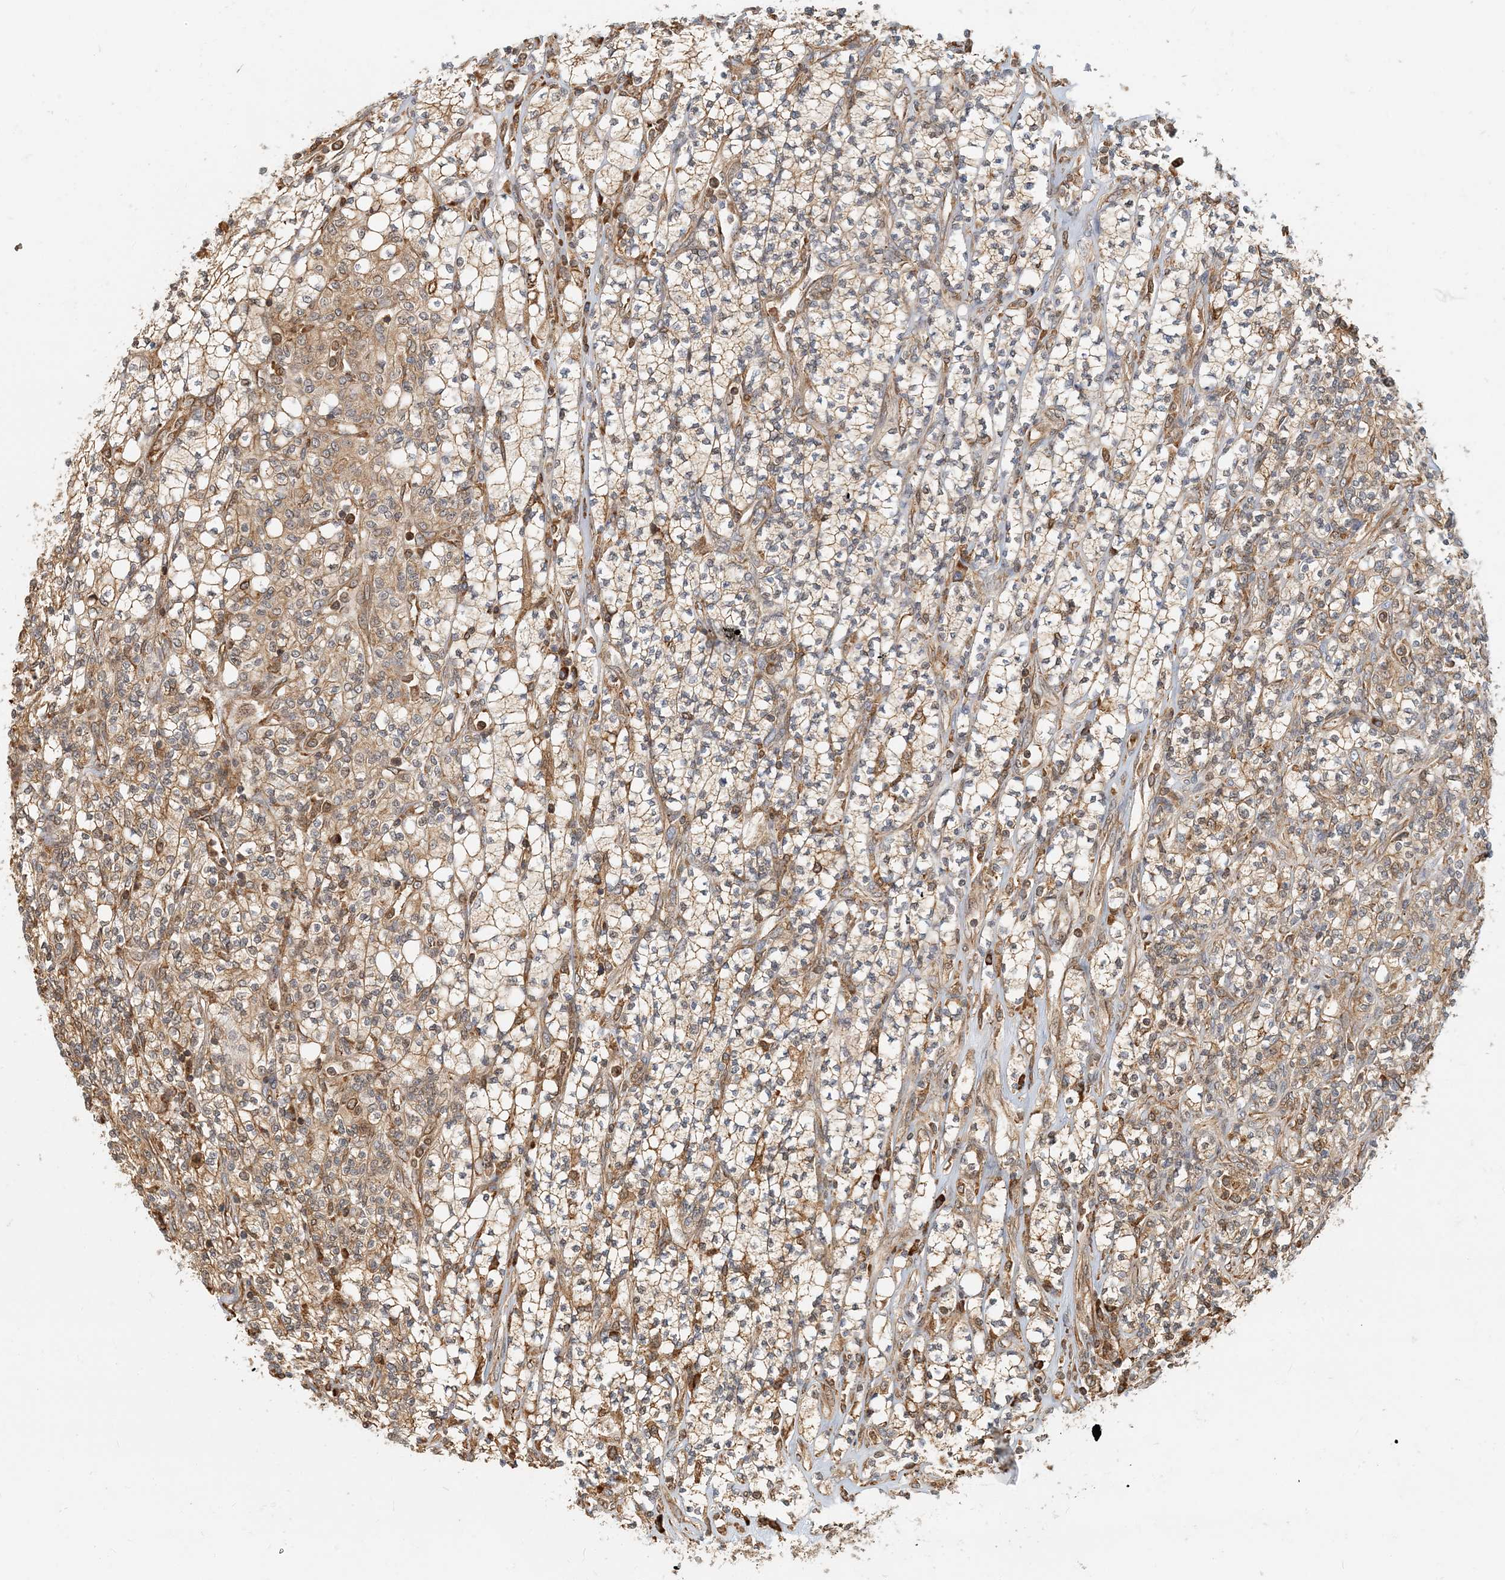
{"staining": {"intensity": "moderate", "quantity": ">75%", "location": "cytoplasmic/membranous"}, "tissue": "renal cancer", "cell_type": "Tumor cells", "image_type": "cancer", "snomed": [{"axis": "morphology", "description": "Adenocarcinoma, NOS"}, {"axis": "topography", "description": "Kidney"}], "caption": "Immunohistochemical staining of human renal cancer (adenocarcinoma) shows moderate cytoplasmic/membranous protein staining in about >75% of tumor cells.", "gene": "HNMT", "patient": {"sex": "male", "age": 77}}